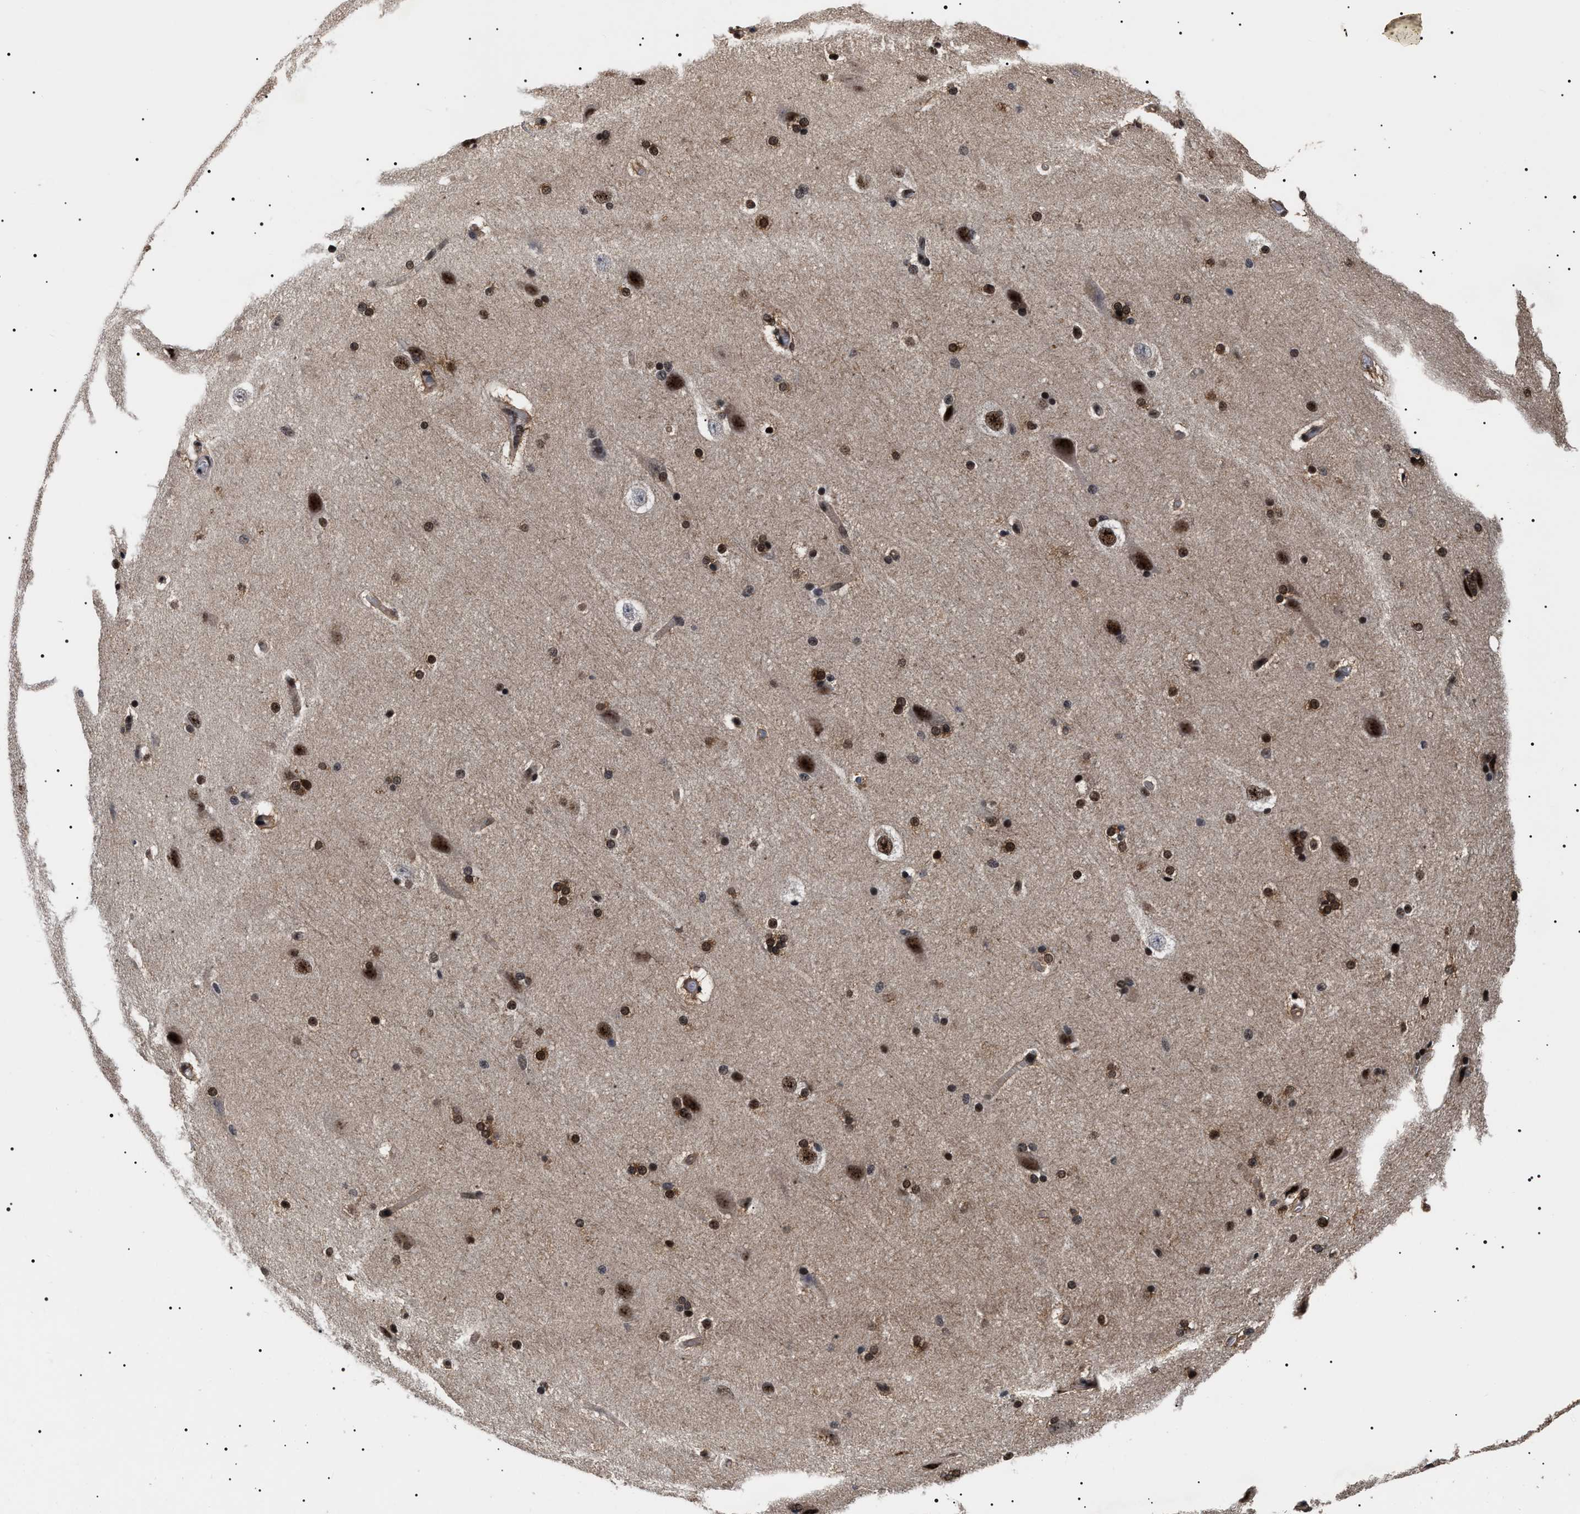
{"staining": {"intensity": "moderate", "quantity": "25%-75%", "location": "nuclear"}, "tissue": "cerebral cortex", "cell_type": "Endothelial cells", "image_type": "normal", "snomed": [{"axis": "morphology", "description": "Normal tissue, NOS"}, {"axis": "topography", "description": "Cerebral cortex"}, {"axis": "topography", "description": "Hippocampus"}], "caption": "A high-resolution histopathology image shows immunohistochemistry (IHC) staining of unremarkable cerebral cortex, which demonstrates moderate nuclear staining in about 25%-75% of endothelial cells.", "gene": "CAAP1", "patient": {"sex": "female", "age": 19}}